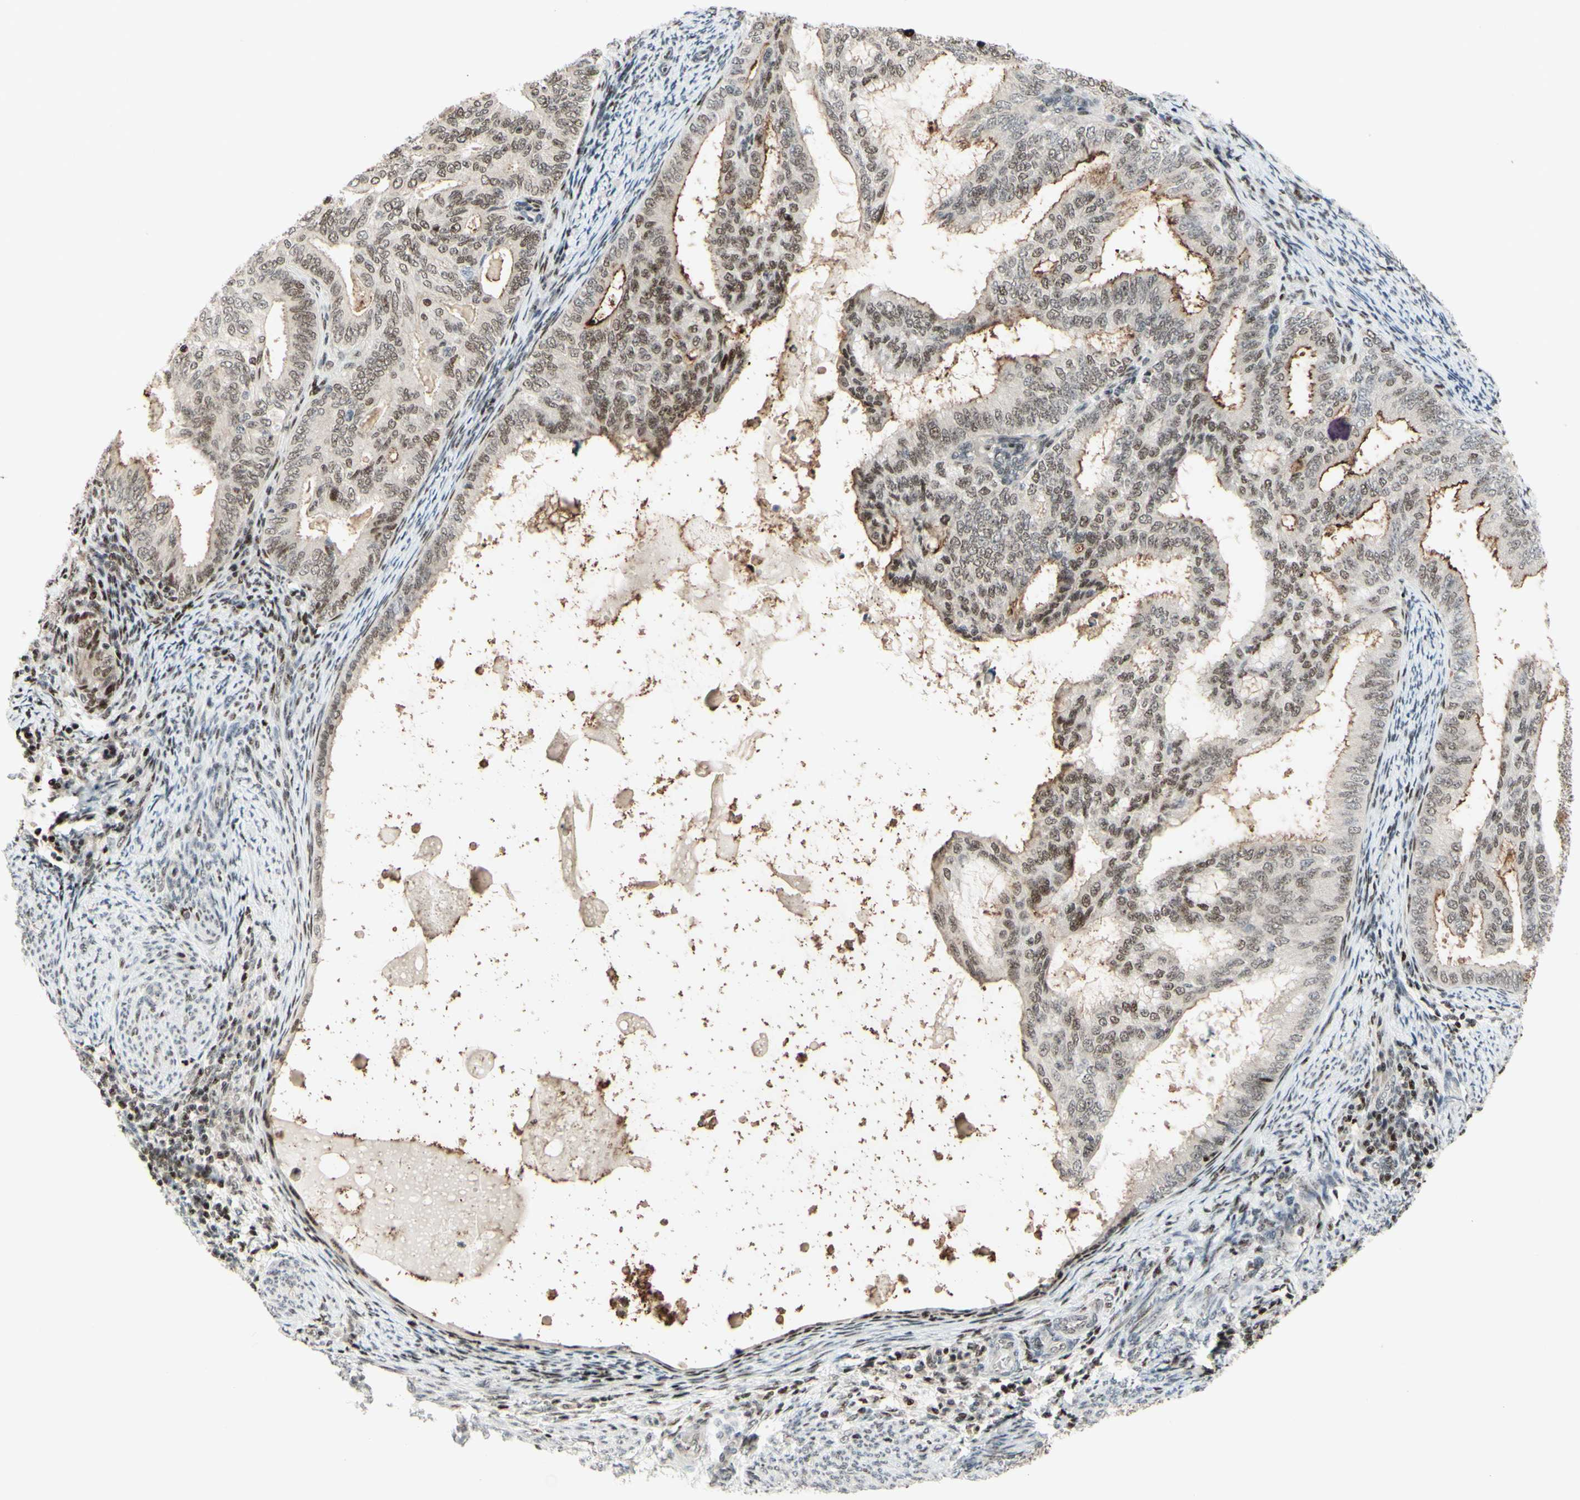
{"staining": {"intensity": "weak", "quantity": ">75%", "location": "cytoplasmic/membranous,nuclear"}, "tissue": "endometrial cancer", "cell_type": "Tumor cells", "image_type": "cancer", "snomed": [{"axis": "morphology", "description": "Adenocarcinoma, NOS"}, {"axis": "topography", "description": "Endometrium"}], "caption": "Immunohistochemical staining of endometrial cancer (adenocarcinoma) shows low levels of weak cytoplasmic/membranous and nuclear protein staining in about >75% of tumor cells.", "gene": "CDKL5", "patient": {"sex": "female", "age": 58}}